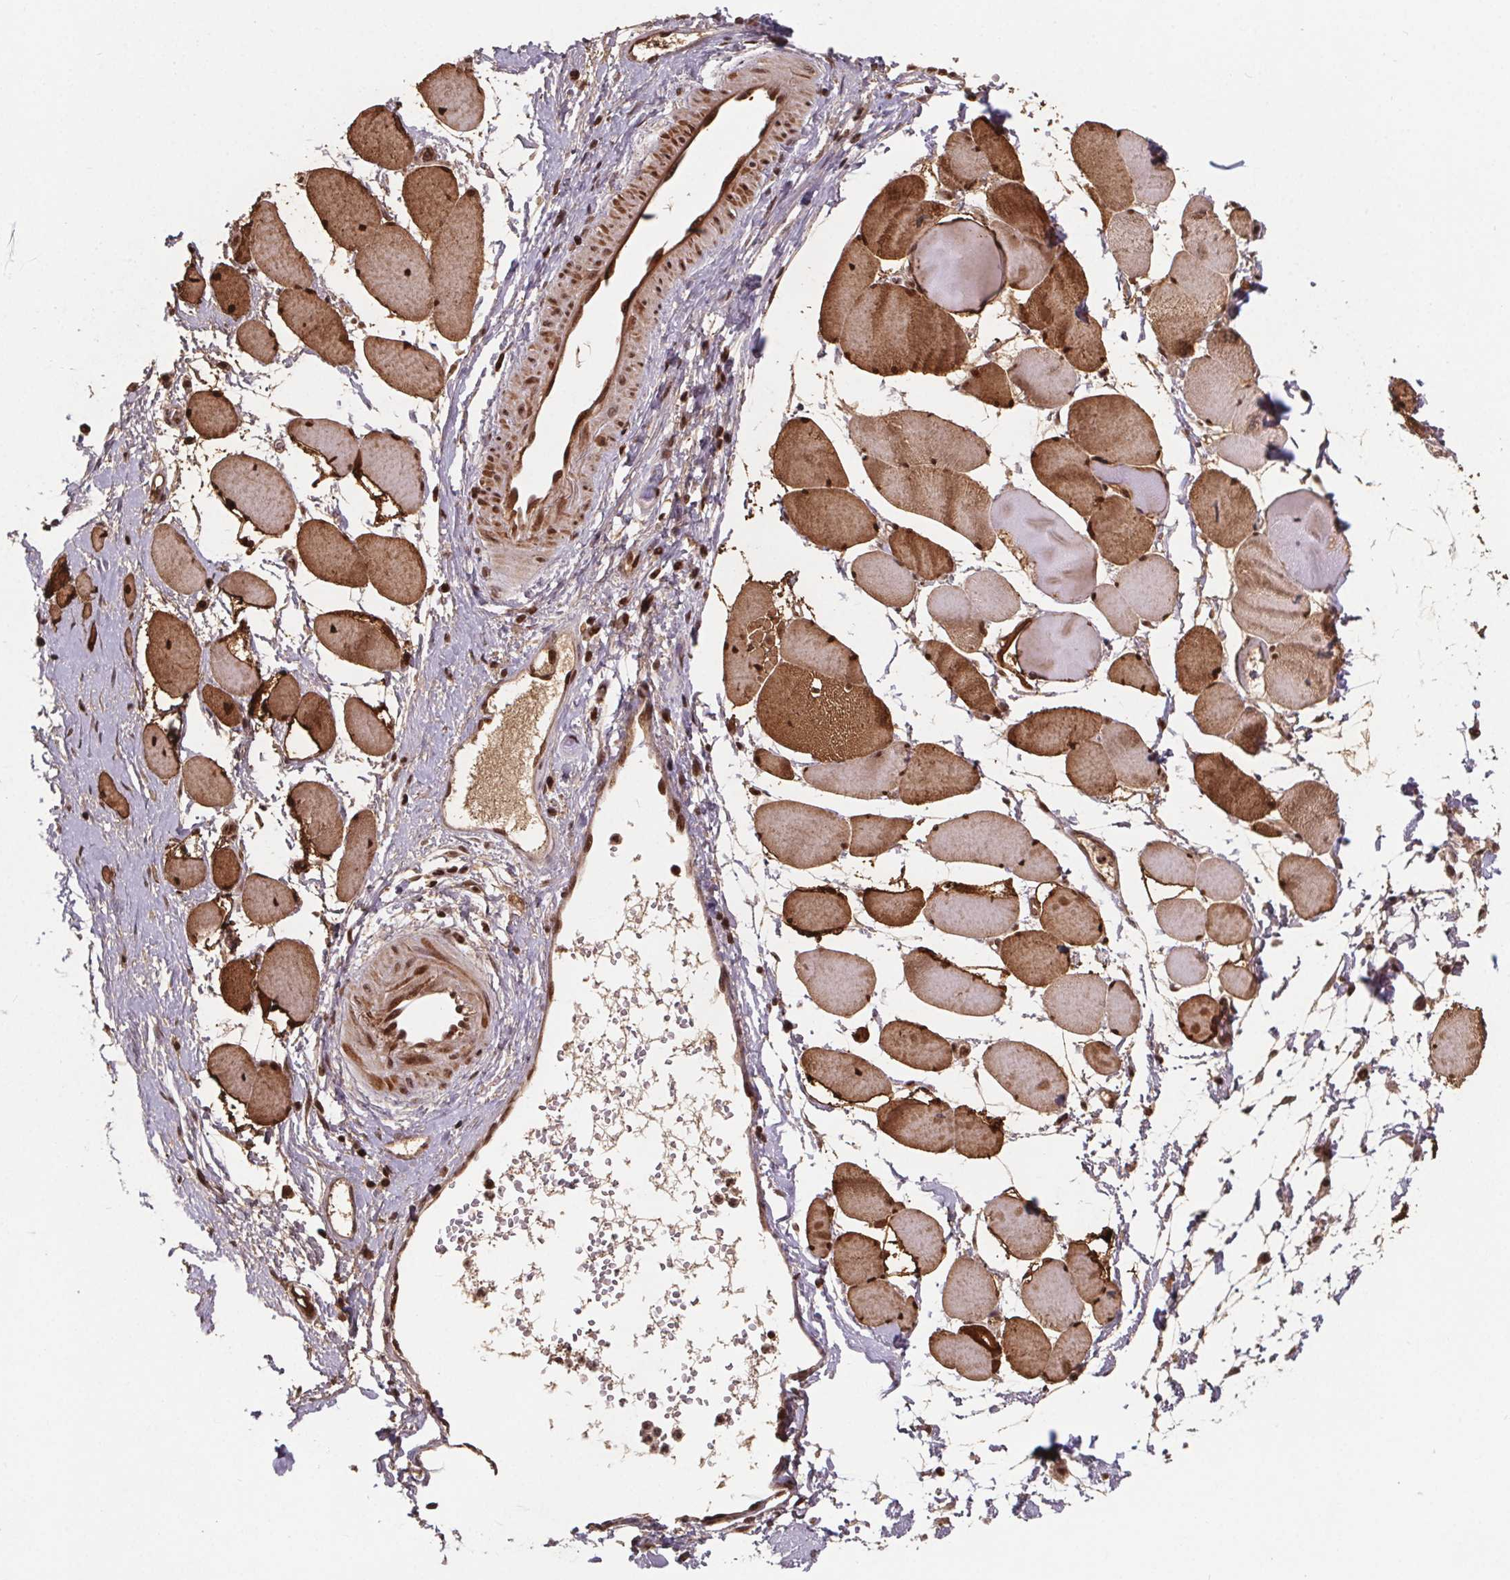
{"staining": {"intensity": "strong", "quantity": ">75%", "location": "cytoplasmic/membranous,nuclear"}, "tissue": "skeletal muscle", "cell_type": "Myocytes", "image_type": "normal", "snomed": [{"axis": "morphology", "description": "Normal tissue, NOS"}, {"axis": "topography", "description": "Skeletal muscle"}], "caption": "Approximately >75% of myocytes in normal human skeletal muscle demonstrate strong cytoplasmic/membranous,nuclear protein expression as visualized by brown immunohistochemical staining.", "gene": "JARID2", "patient": {"sex": "female", "age": 75}}